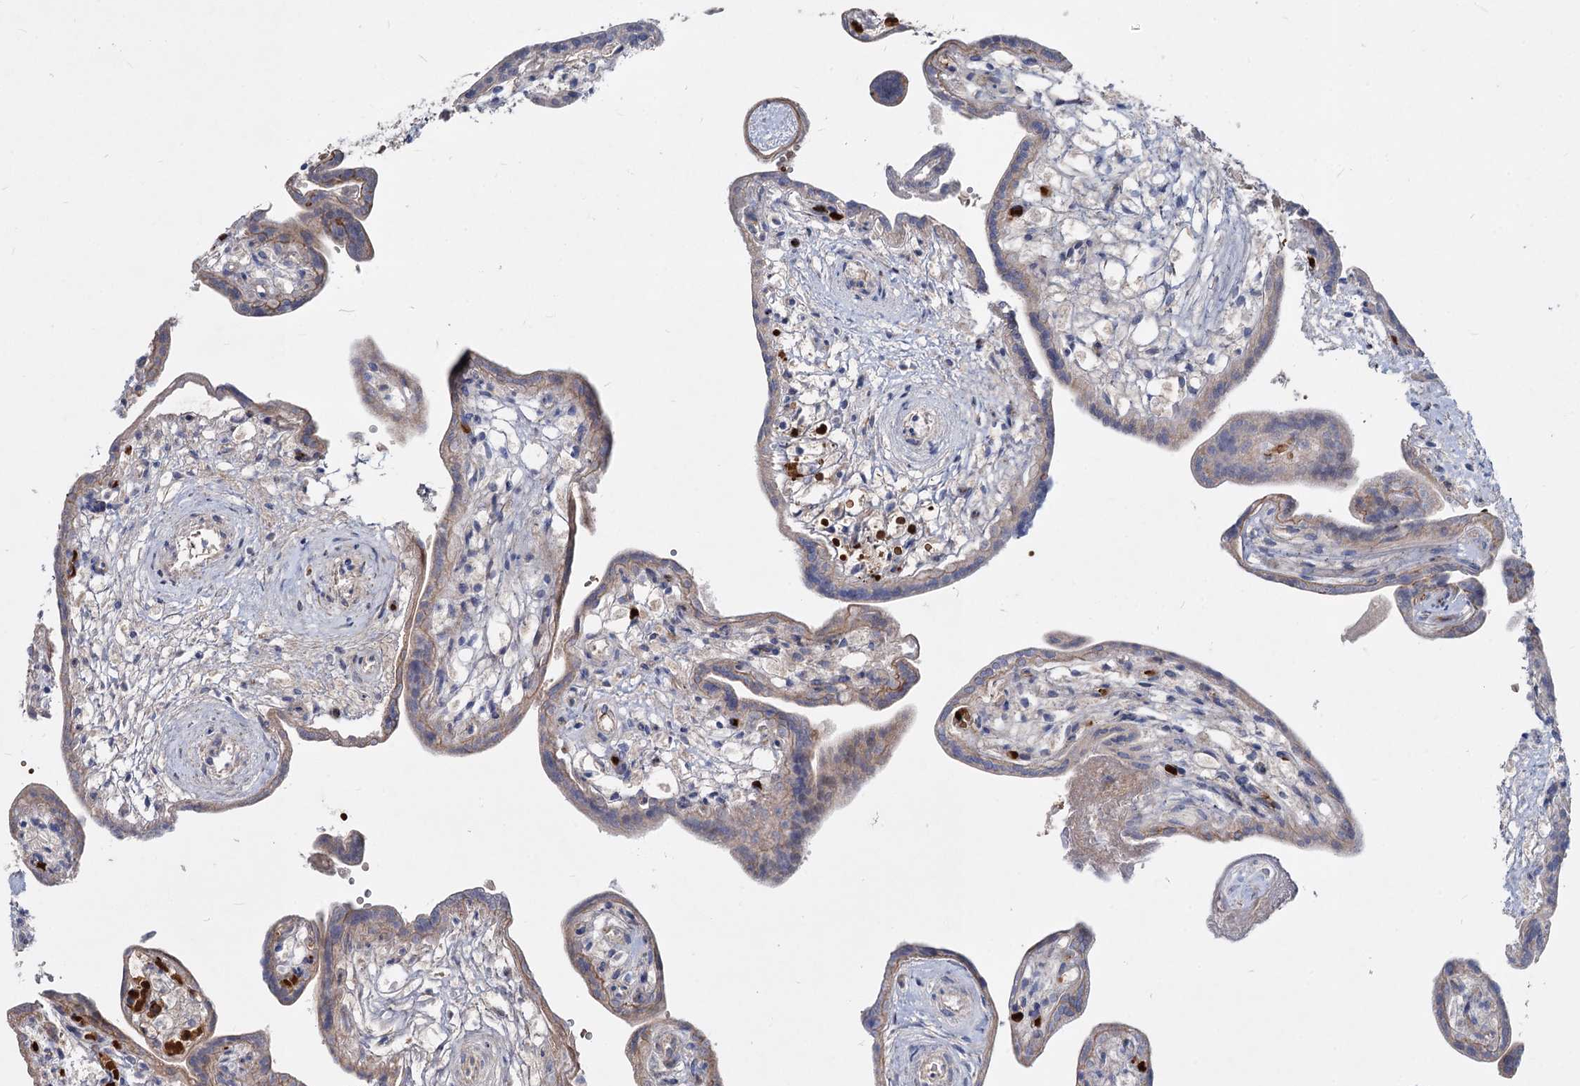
{"staining": {"intensity": "weak", "quantity": "25%-75%", "location": "cytoplasmic/membranous"}, "tissue": "placenta", "cell_type": "Trophoblastic cells", "image_type": "normal", "snomed": [{"axis": "morphology", "description": "Normal tissue, NOS"}, {"axis": "topography", "description": "Placenta"}], "caption": "Immunohistochemical staining of unremarkable placenta demonstrates low levels of weak cytoplasmic/membranous positivity in about 25%-75% of trophoblastic cells. The staining was performed using DAB (3,3'-diaminobenzidine) to visualize the protein expression in brown, while the nuclei were stained in blue with hematoxylin (Magnification: 20x).", "gene": "RNF6", "patient": {"sex": "female", "age": 37}}